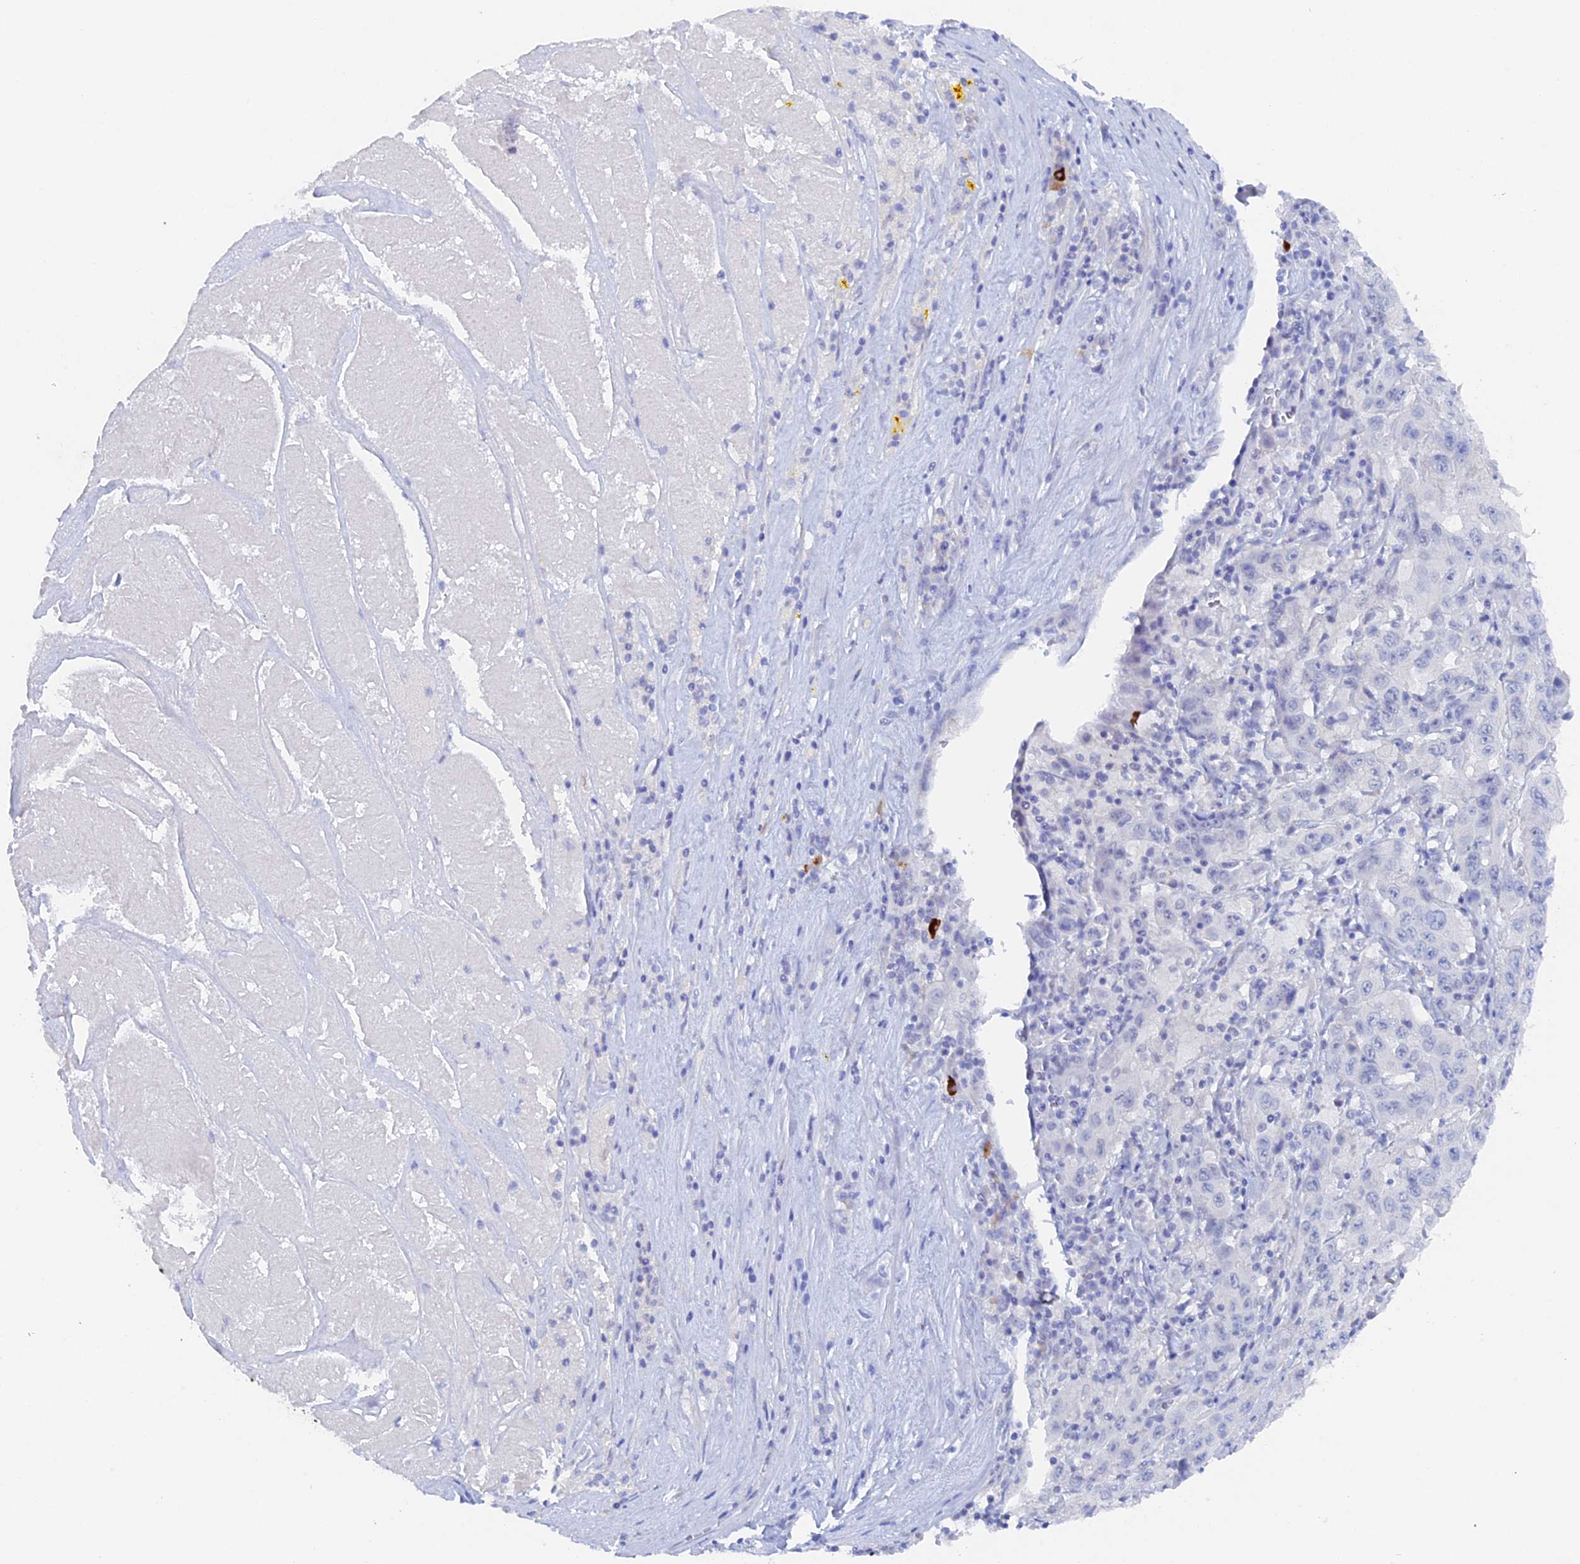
{"staining": {"intensity": "negative", "quantity": "none", "location": "none"}, "tissue": "pancreatic cancer", "cell_type": "Tumor cells", "image_type": "cancer", "snomed": [{"axis": "morphology", "description": "Adenocarcinoma, NOS"}, {"axis": "topography", "description": "Pancreas"}], "caption": "High power microscopy histopathology image of an IHC image of adenocarcinoma (pancreatic), revealing no significant expression in tumor cells. (DAB IHC visualized using brightfield microscopy, high magnification).", "gene": "DACT3", "patient": {"sex": "male", "age": 63}}